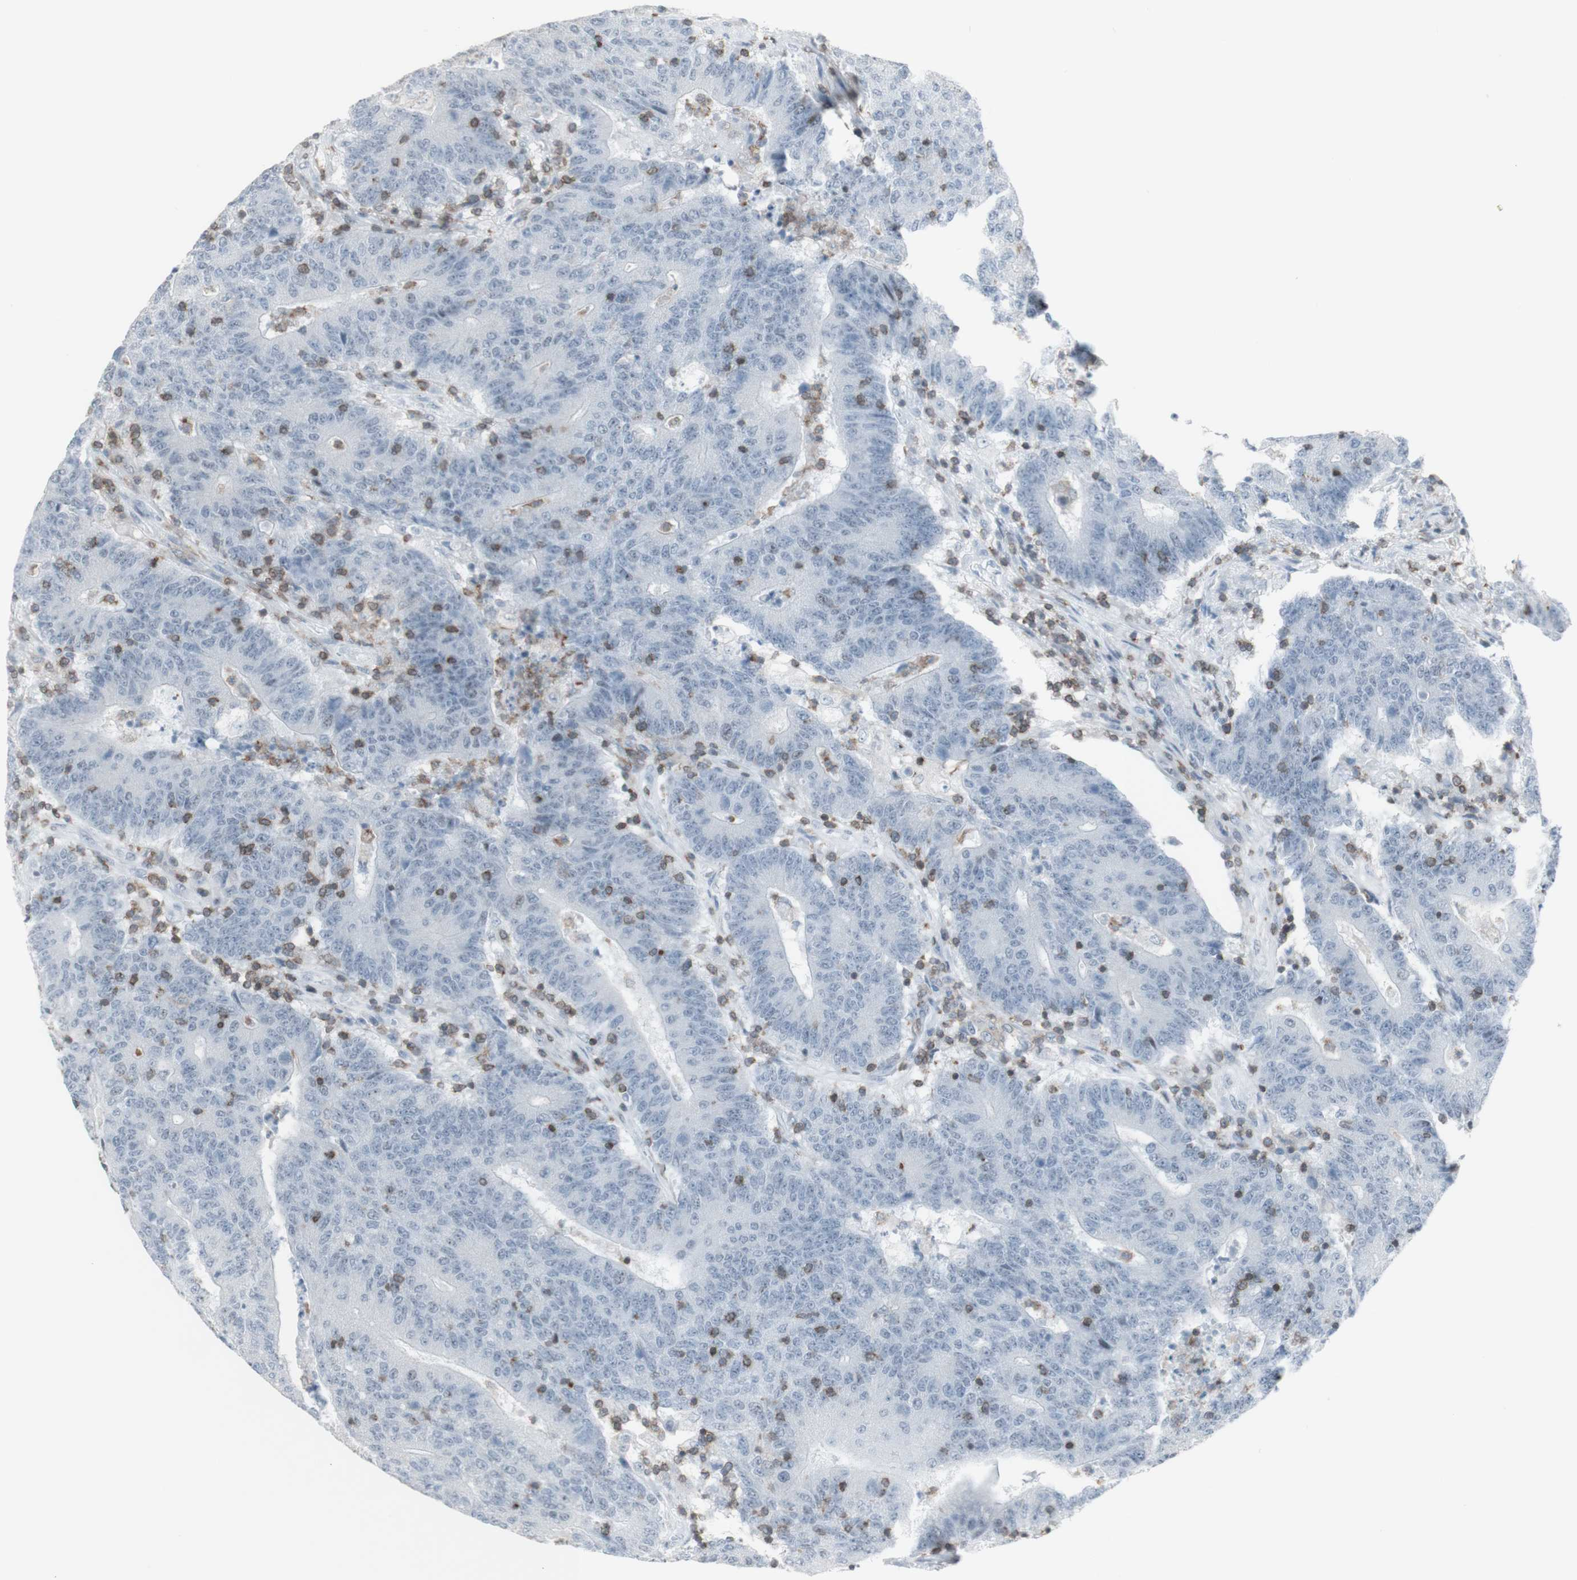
{"staining": {"intensity": "weak", "quantity": "<25%", "location": "cytoplasmic/membranous"}, "tissue": "colorectal cancer", "cell_type": "Tumor cells", "image_type": "cancer", "snomed": [{"axis": "morphology", "description": "Normal tissue, NOS"}, {"axis": "morphology", "description": "Adenocarcinoma, NOS"}, {"axis": "topography", "description": "Colon"}], "caption": "A high-resolution image shows immunohistochemistry (IHC) staining of colorectal cancer (adenocarcinoma), which demonstrates no significant expression in tumor cells.", "gene": "NRG1", "patient": {"sex": "female", "age": 75}}